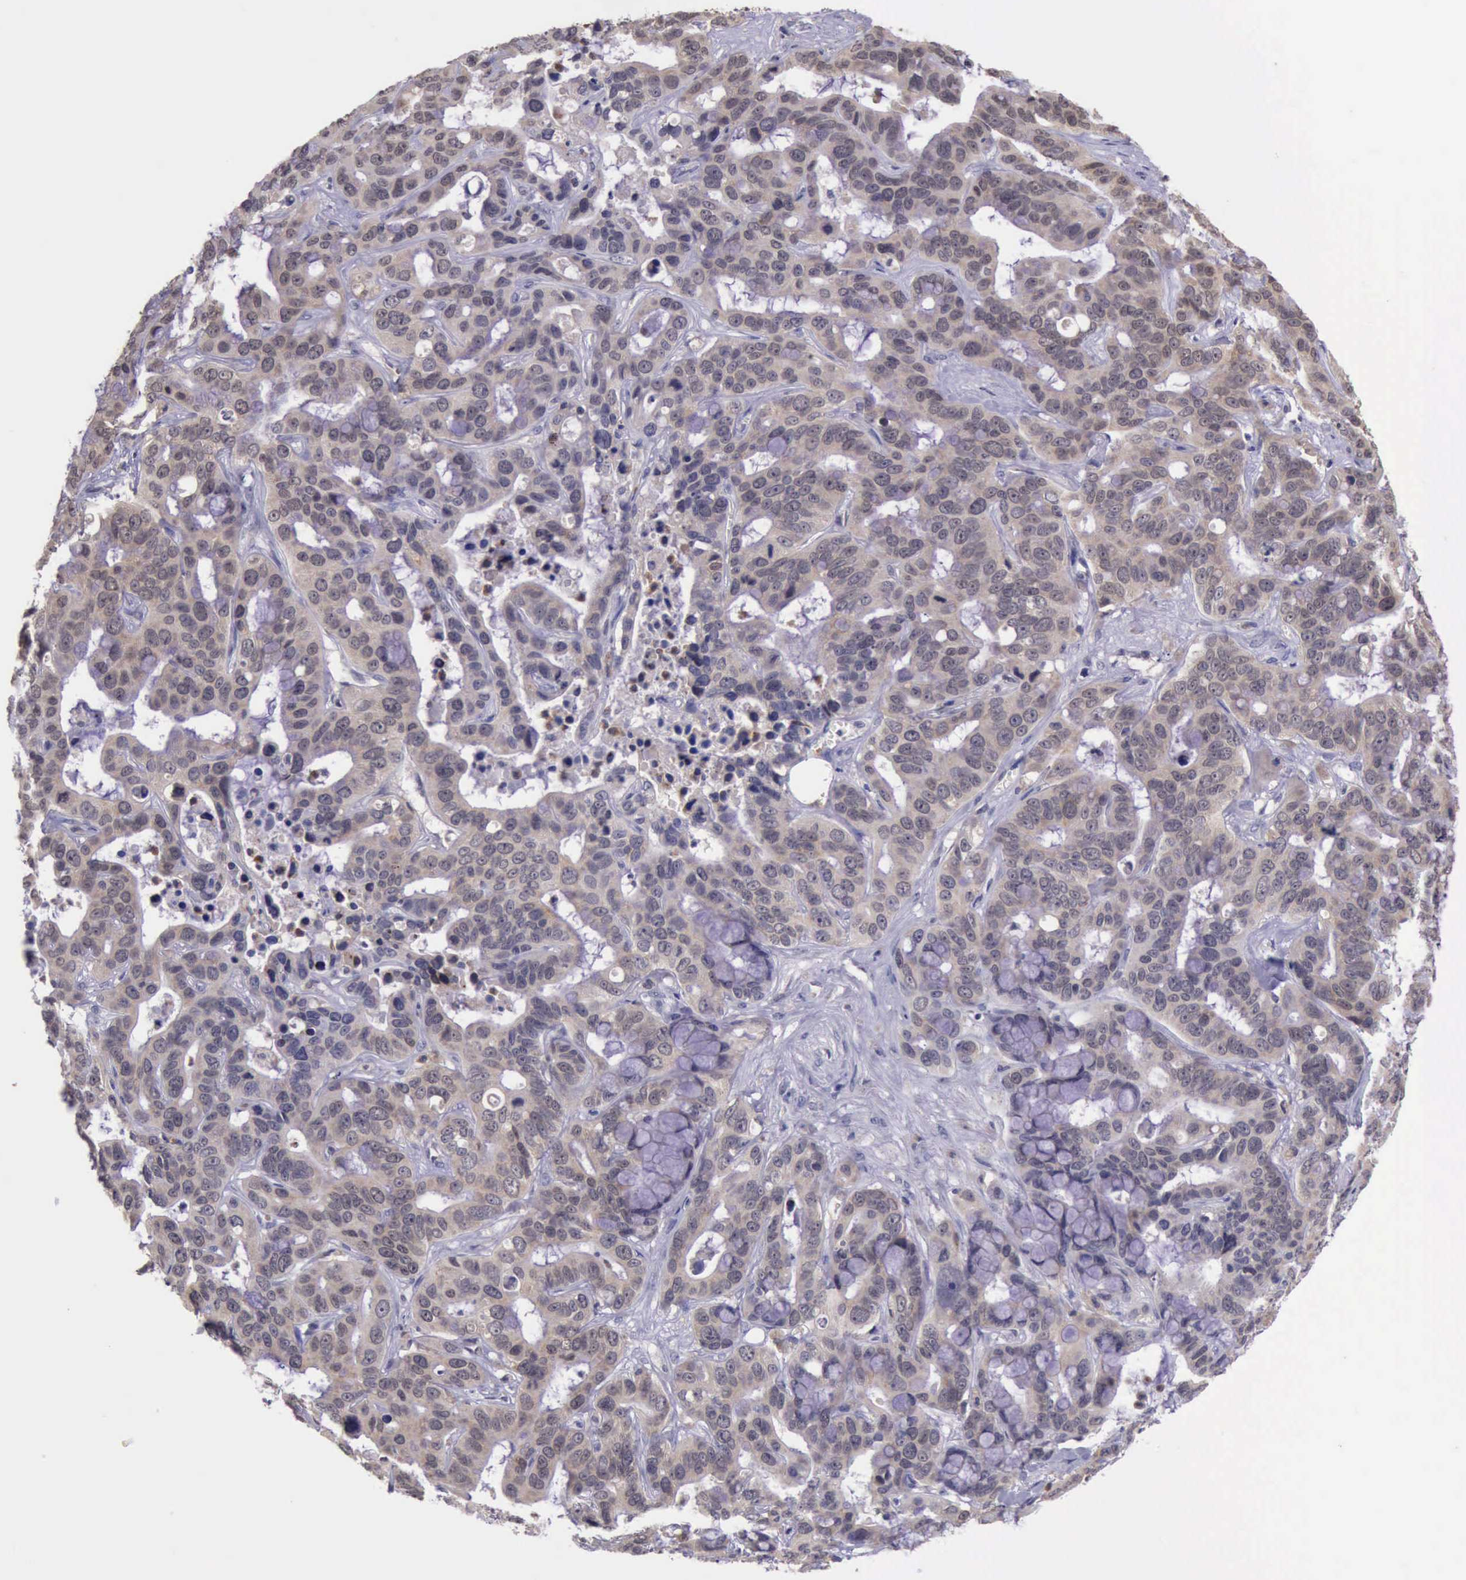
{"staining": {"intensity": "weak", "quantity": ">75%", "location": "cytoplasmic/membranous"}, "tissue": "liver cancer", "cell_type": "Tumor cells", "image_type": "cancer", "snomed": [{"axis": "morphology", "description": "Cholangiocarcinoma"}, {"axis": "topography", "description": "Liver"}], "caption": "A micrograph of liver cancer (cholangiocarcinoma) stained for a protein reveals weak cytoplasmic/membranous brown staining in tumor cells.", "gene": "PLEK2", "patient": {"sex": "female", "age": 65}}